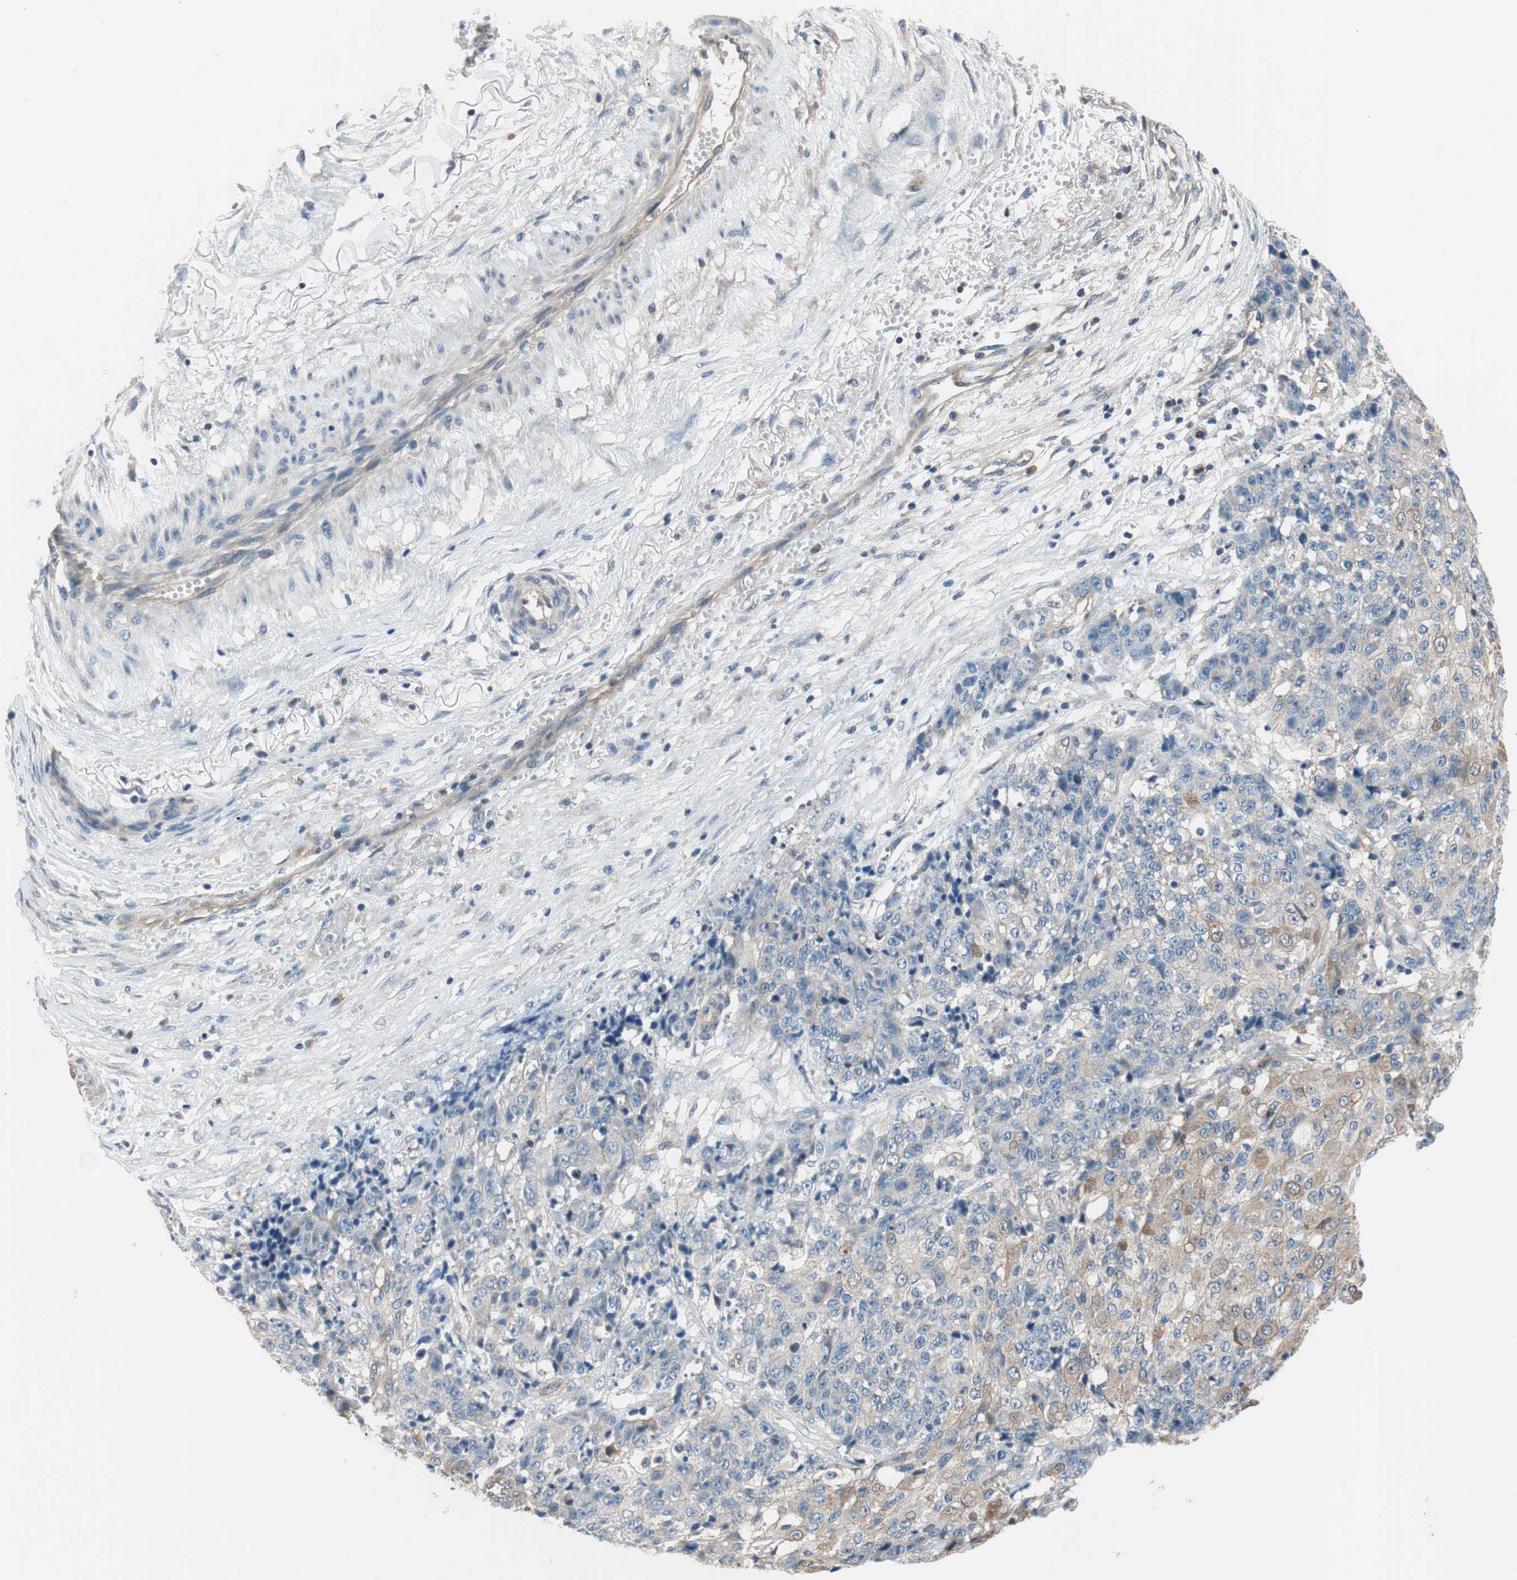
{"staining": {"intensity": "moderate", "quantity": "25%-75%", "location": "cytoplasmic/membranous"}, "tissue": "ovarian cancer", "cell_type": "Tumor cells", "image_type": "cancer", "snomed": [{"axis": "morphology", "description": "Carcinoma, endometroid"}, {"axis": "topography", "description": "Ovary"}], "caption": "Immunohistochemistry (IHC) of human ovarian endometroid carcinoma shows medium levels of moderate cytoplasmic/membranous expression in about 25%-75% of tumor cells.", "gene": "CALML3", "patient": {"sex": "female", "age": 42}}